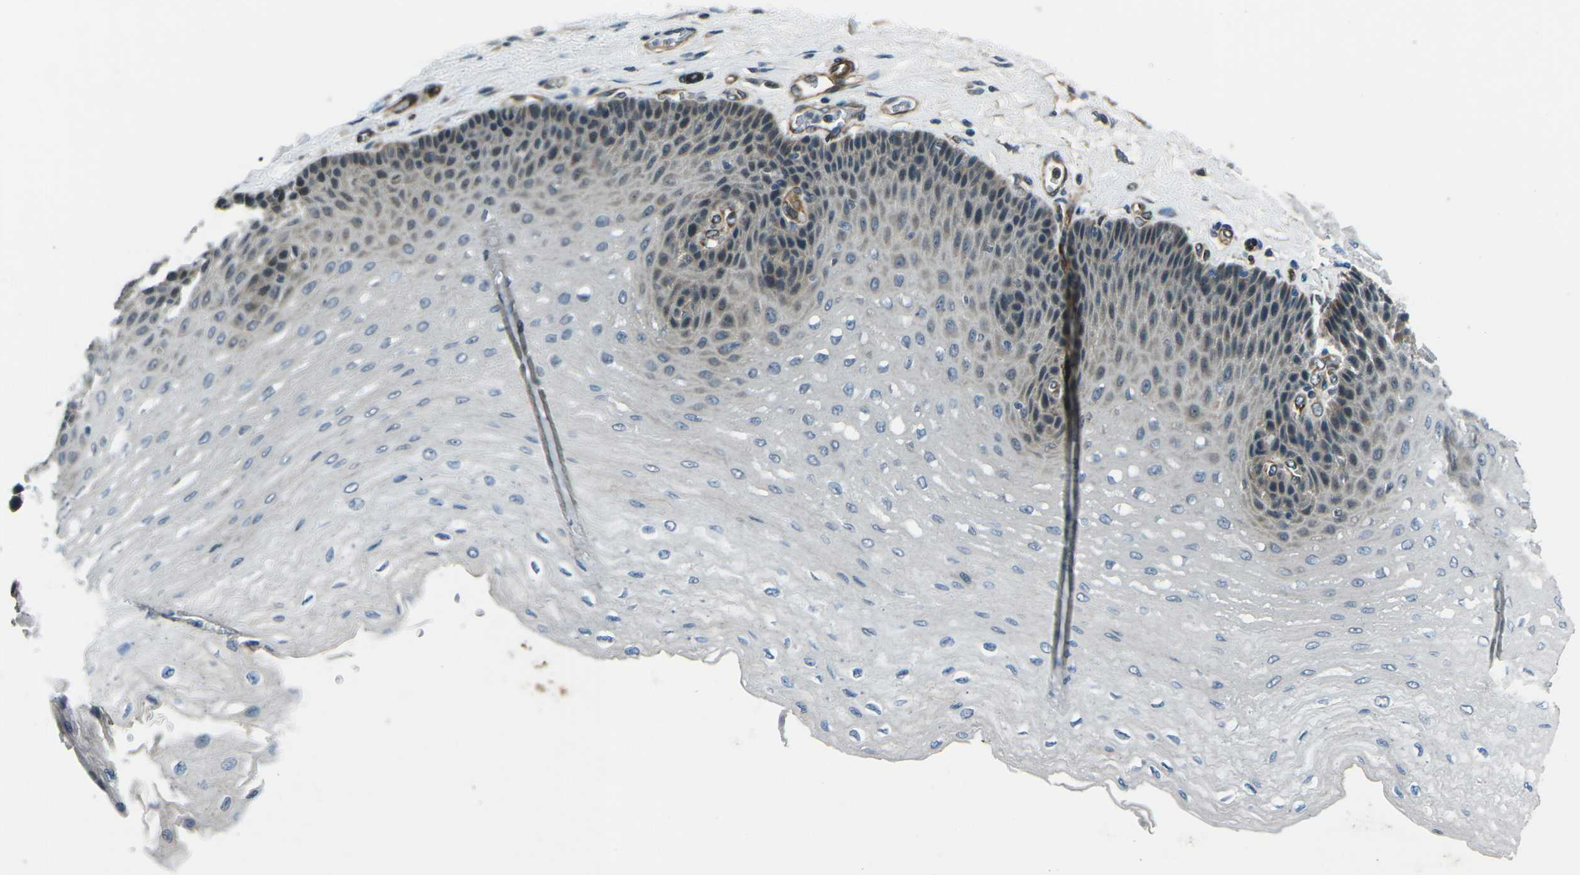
{"staining": {"intensity": "weak", "quantity": "25%-75%", "location": "cytoplasmic/membranous"}, "tissue": "esophagus", "cell_type": "Squamous epithelial cells", "image_type": "normal", "snomed": [{"axis": "morphology", "description": "Normal tissue, NOS"}, {"axis": "topography", "description": "Esophagus"}], "caption": "Protein staining demonstrates weak cytoplasmic/membranous expression in about 25%-75% of squamous epithelial cells in benign esophagus. (DAB (3,3'-diaminobenzidine) = brown stain, brightfield microscopy at high magnification).", "gene": "AFAP1", "patient": {"sex": "female", "age": 72}}